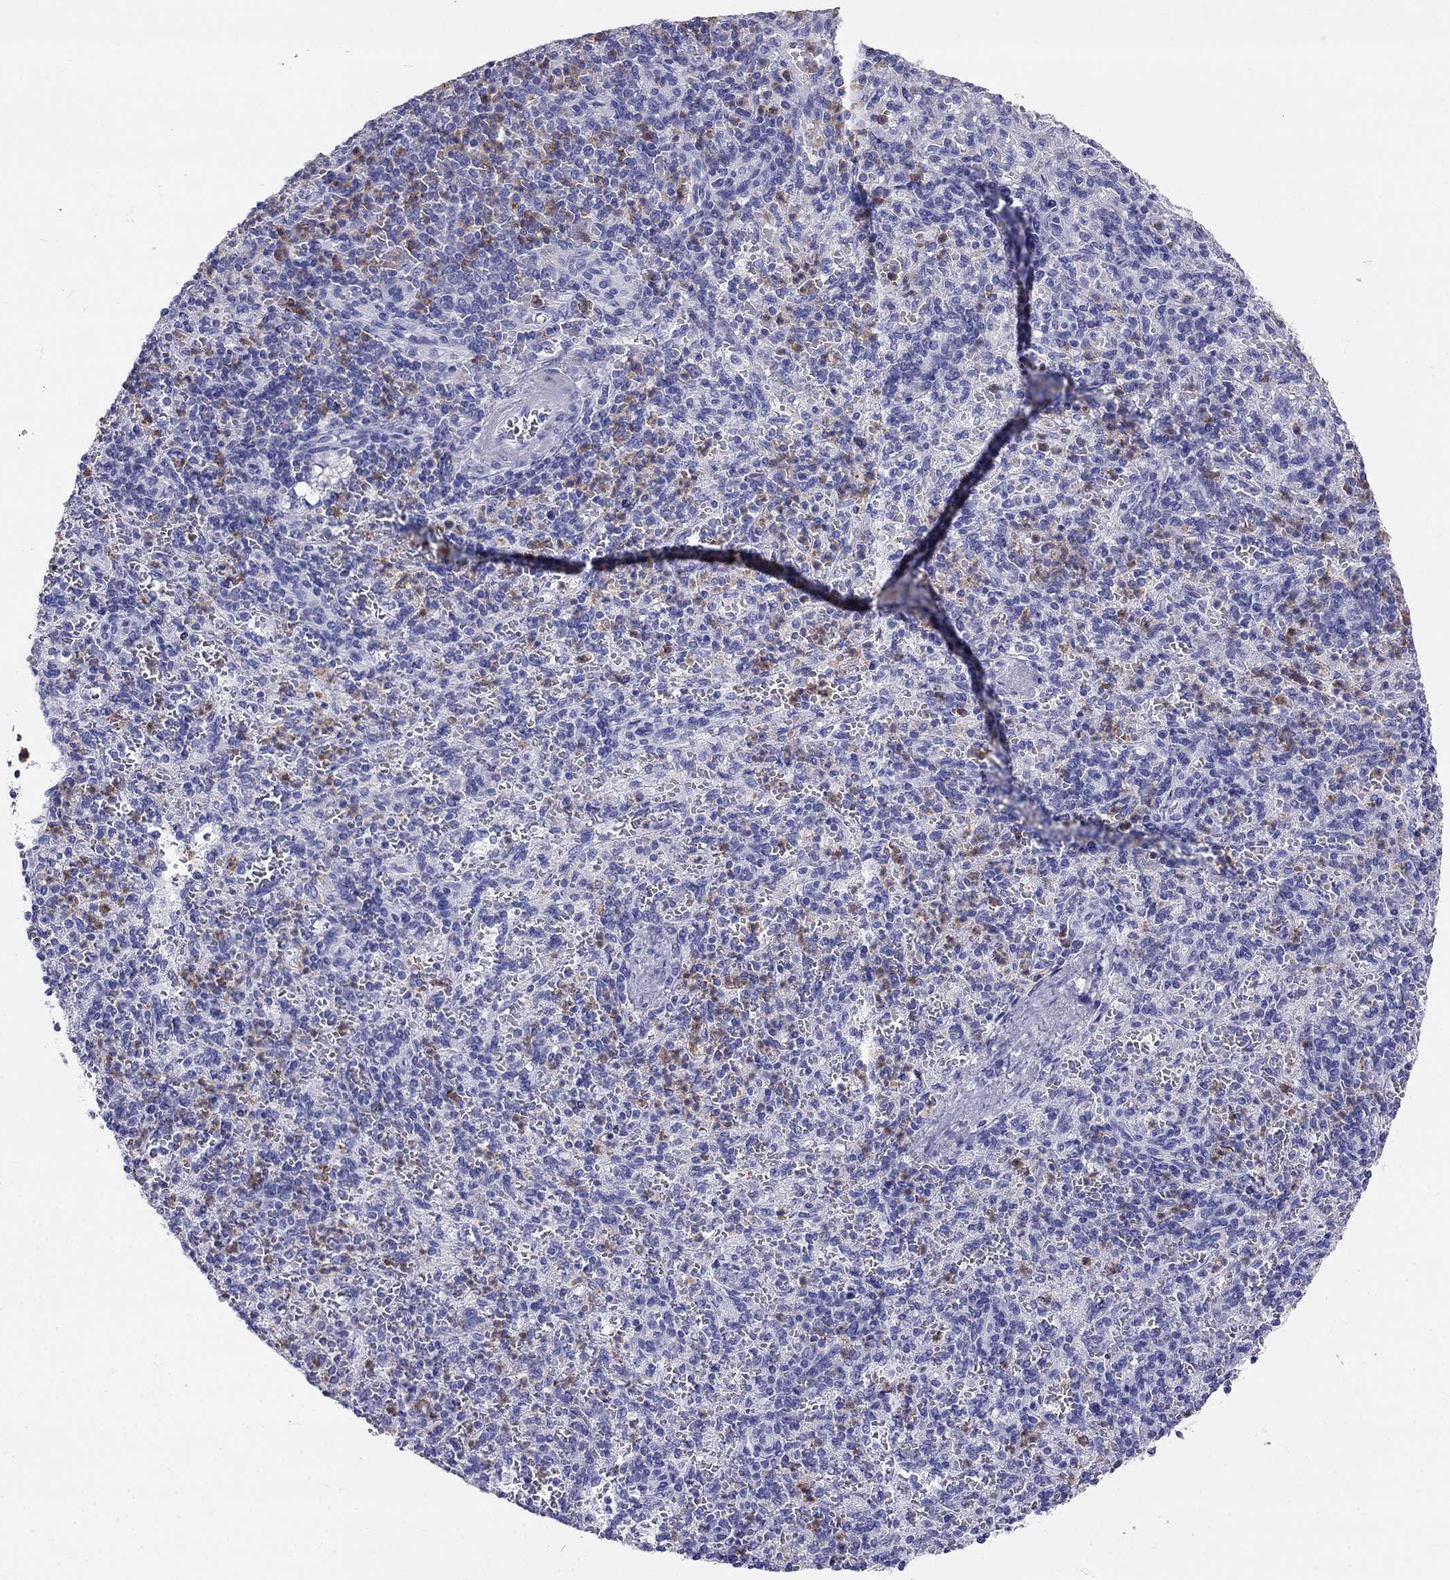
{"staining": {"intensity": "negative", "quantity": "none", "location": "none"}, "tissue": "spleen", "cell_type": "Cells in red pulp", "image_type": "normal", "snomed": [{"axis": "morphology", "description": "Normal tissue, NOS"}, {"axis": "topography", "description": "Spleen"}], "caption": "Spleen stained for a protein using immunohistochemistry exhibits no expression cells in red pulp.", "gene": "PPP1R36", "patient": {"sex": "female", "age": 74}}